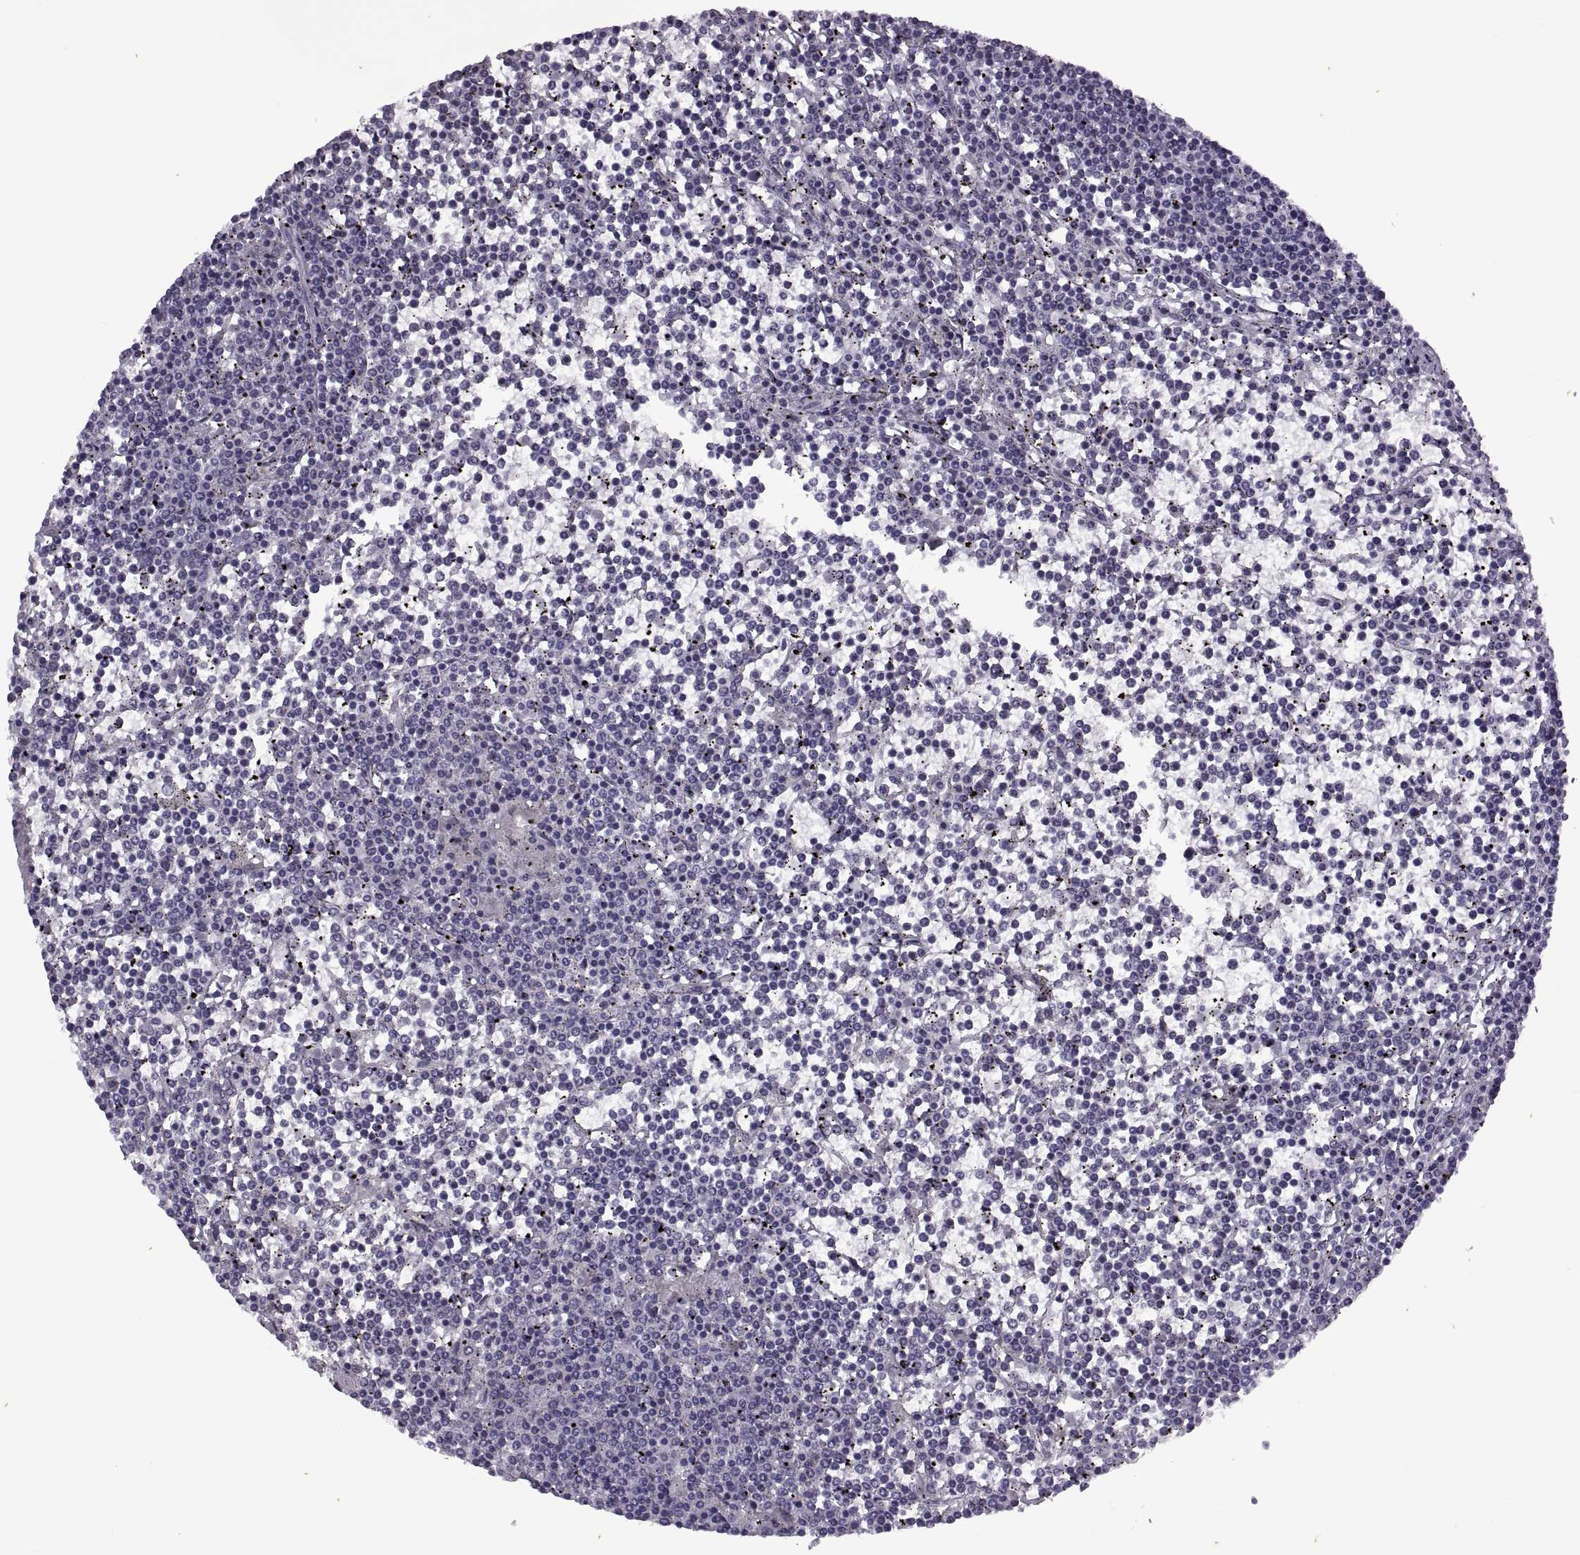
{"staining": {"intensity": "negative", "quantity": "none", "location": "none"}, "tissue": "lymphoma", "cell_type": "Tumor cells", "image_type": "cancer", "snomed": [{"axis": "morphology", "description": "Malignant lymphoma, non-Hodgkin's type, Low grade"}, {"axis": "topography", "description": "Spleen"}], "caption": "DAB immunohistochemical staining of lymphoma demonstrates no significant positivity in tumor cells.", "gene": "RIPK4", "patient": {"sex": "female", "age": 19}}